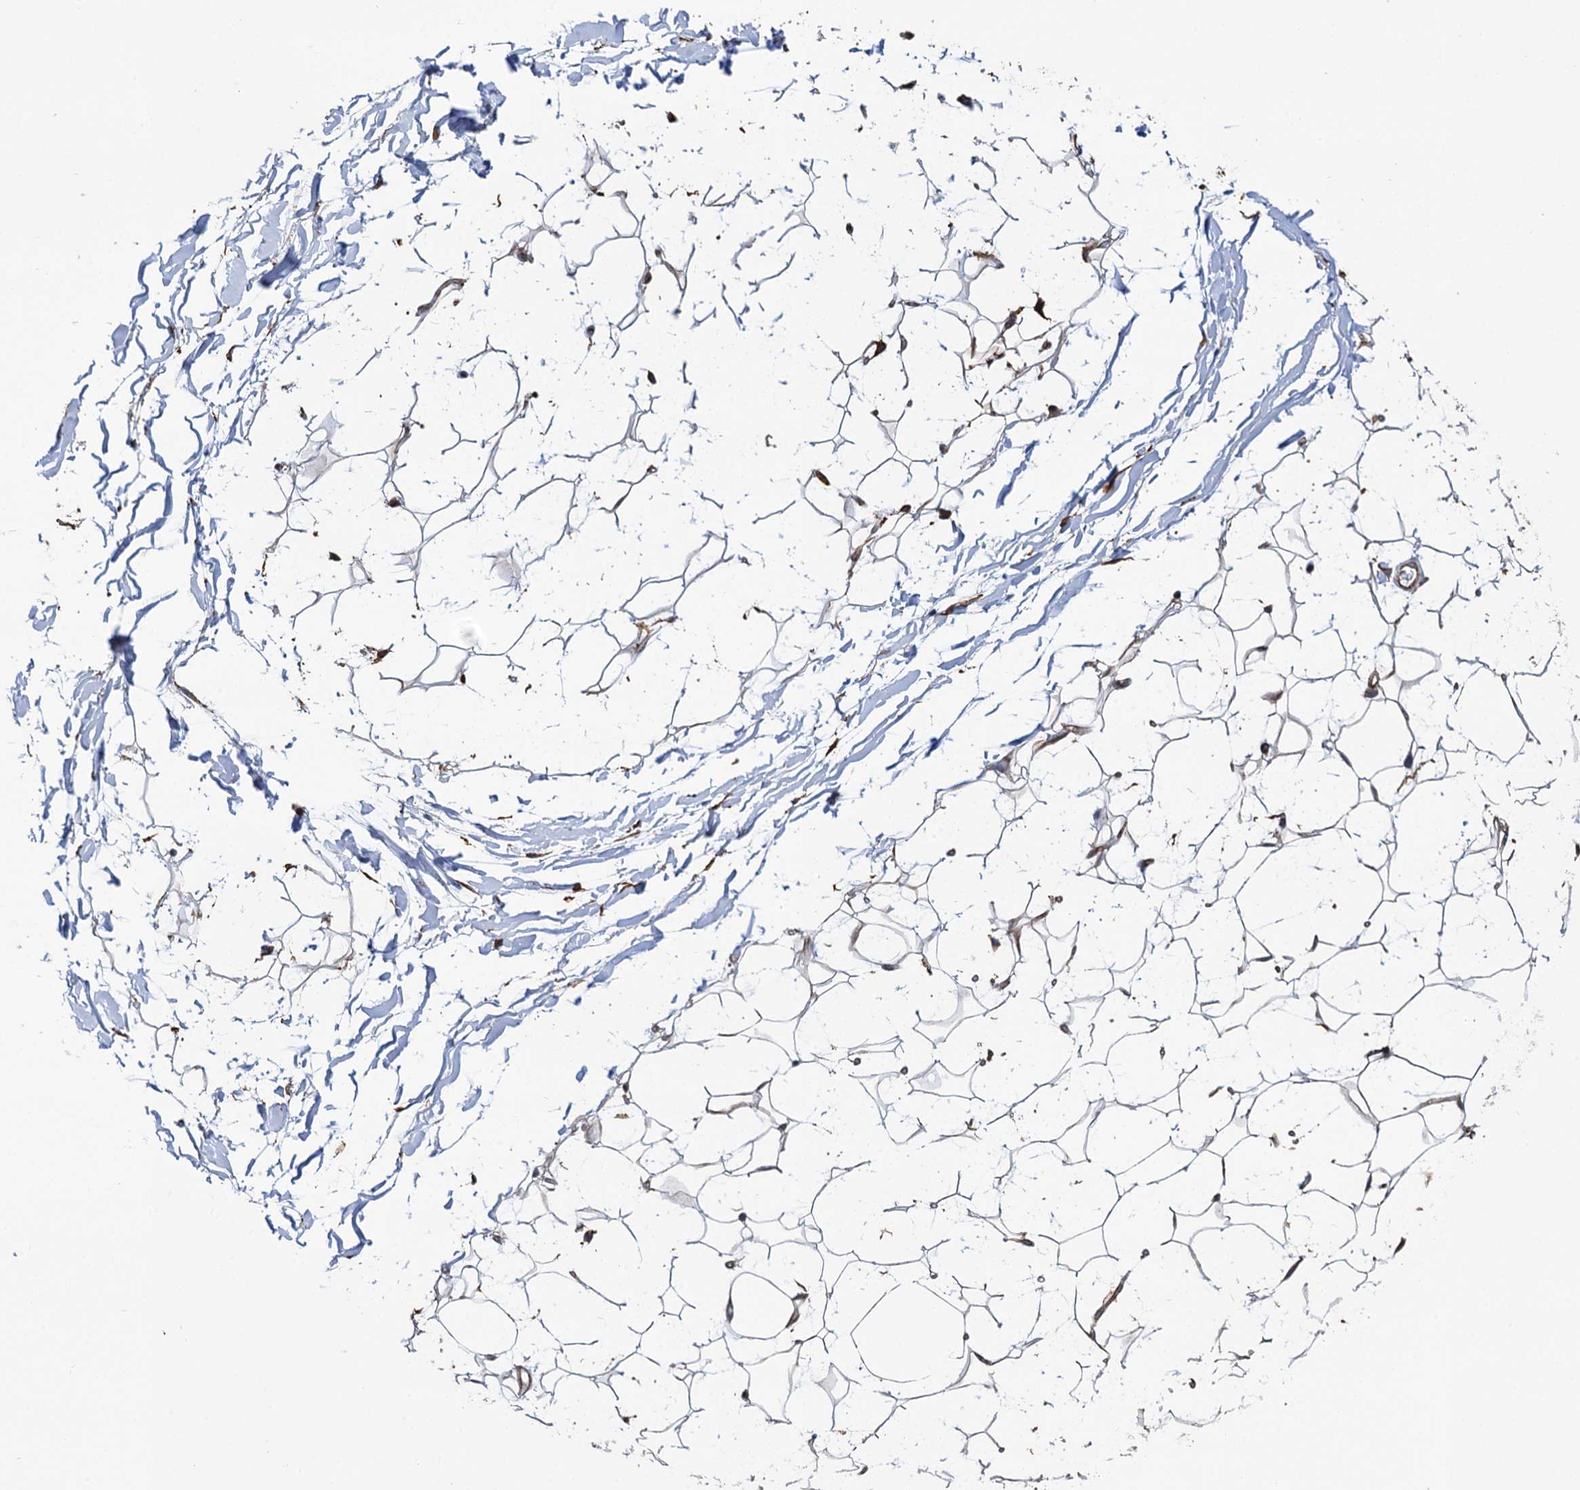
{"staining": {"intensity": "moderate", "quantity": ">75%", "location": "cytoplasmic/membranous"}, "tissue": "adipose tissue", "cell_type": "Adipocytes", "image_type": "normal", "snomed": [{"axis": "morphology", "description": "Normal tissue, NOS"}, {"axis": "topography", "description": "Breast"}], "caption": "Immunohistochemical staining of benign adipose tissue displays medium levels of moderate cytoplasmic/membranous expression in approximately >75% of adipocytes.", "gene": "PTDSS2", "patient": {"sex": "female", "age": 26}}